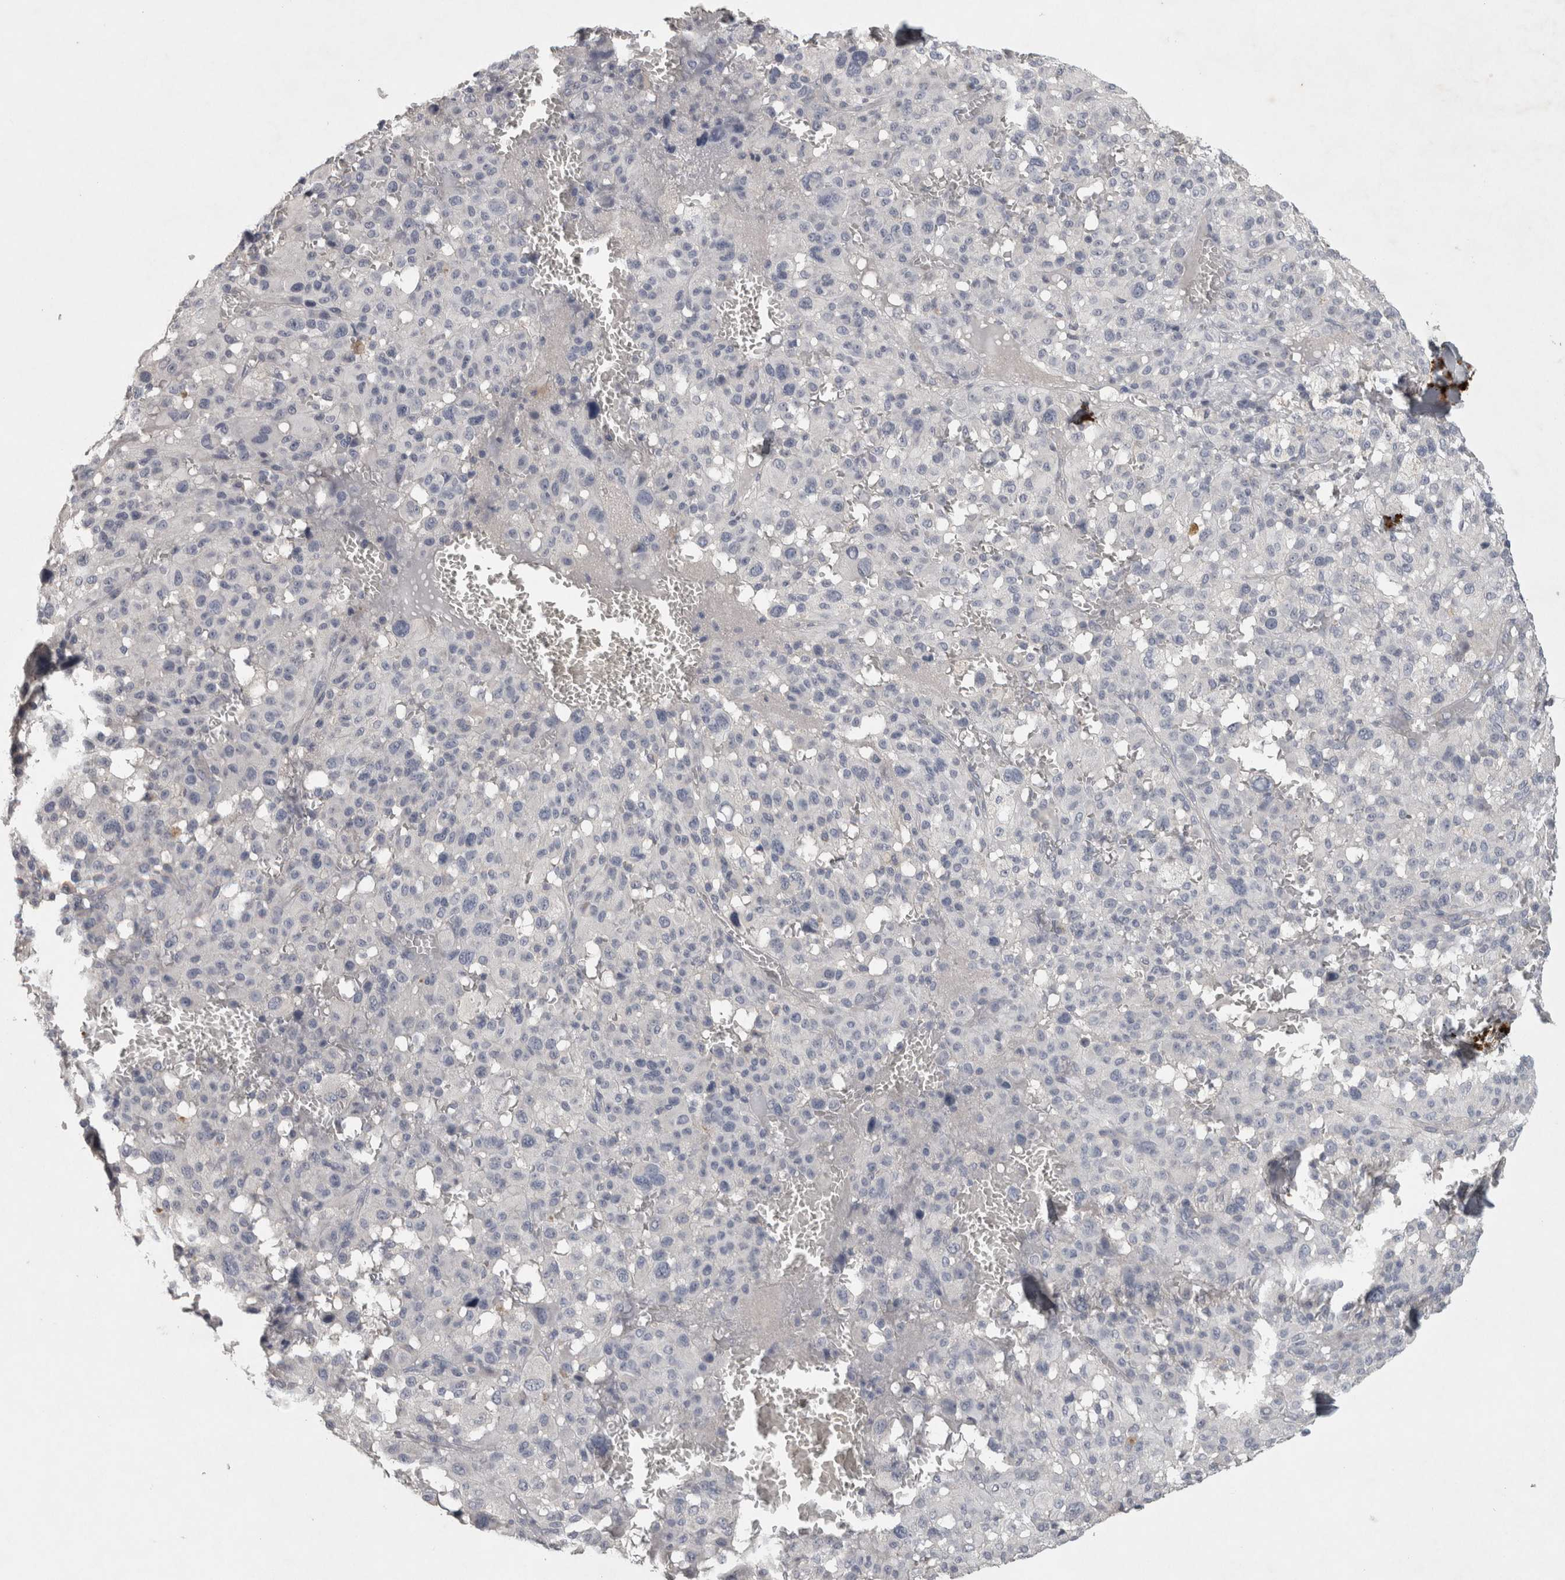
{"staining": {"intensity": "negative", "quantity": "none", "location": "none"}, "tissue": "melanoma", "cell_type": "Tumor cells", "image_type": "cancer", "snomed": [{"axis": "morphology", "description": "Malignant melanoma, Metastatic site"}, {"axis": "topography", "description": "Skin"}], "caption": "This is an immunohistochemistry (IHC) photomicrograph of human melanoma. There is no positivity in tumor cells.", "gene": "ENPP7", "patient": {"sex": "female", "age": 74}}